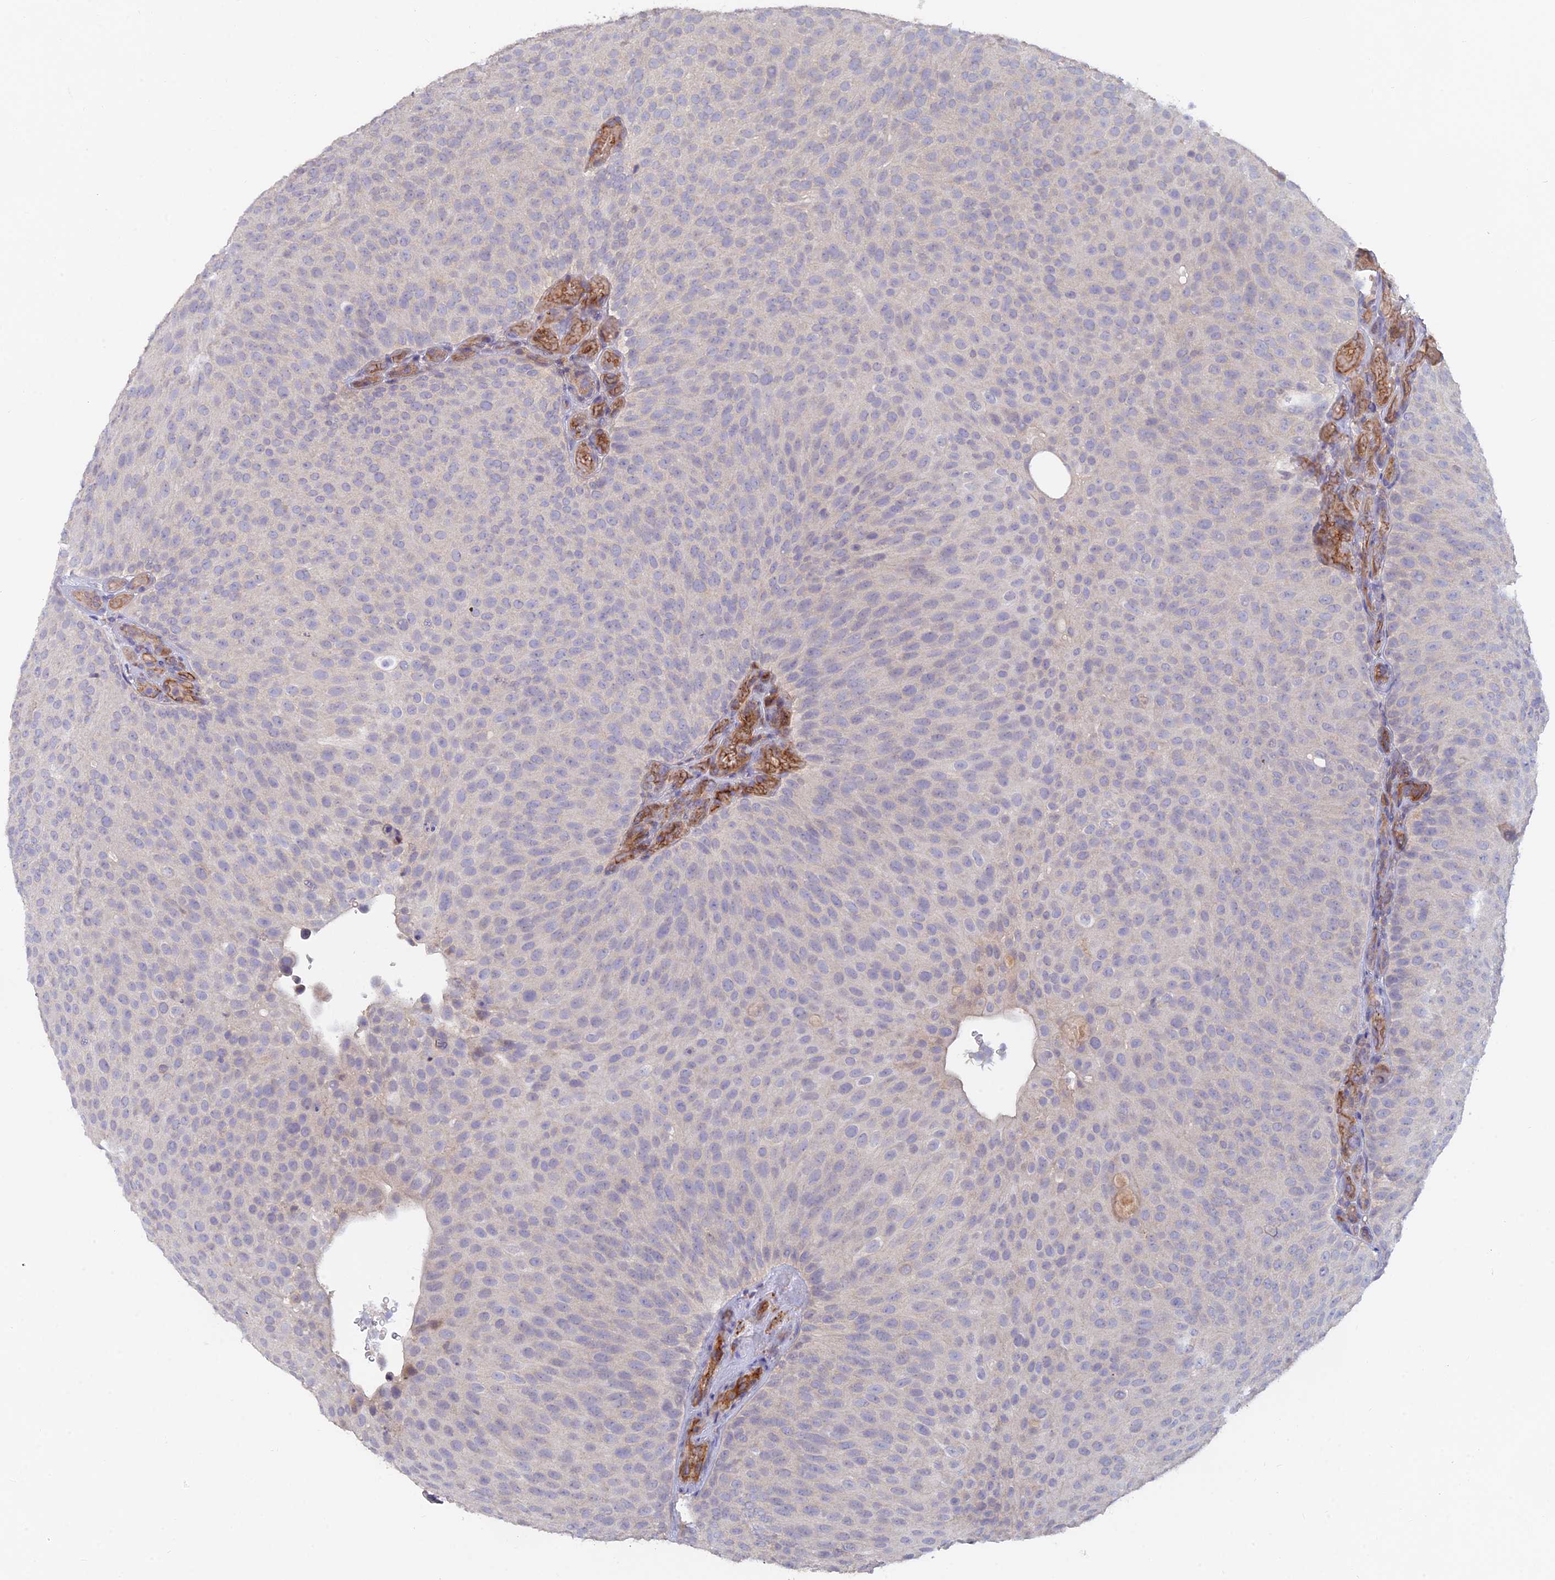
{"staining": {"intensity": "negative", "quantity": "none", "location": "none"}, "tissue": "urothelial cancer", "cell_type": "Tumor cells", "image_type": "cancer", "snomed": [{"axis": "morphology", "description": "Urothelial carcinoma, Low grade"}, {"axis": "topography", "description": "Urinary bladder"}], "caption": "Human urothelial carcinoma (low-grade) stained for a protein using IHC reveals no staining in tumor cells.", "gene": "ARRDC1", "patient": {"sex": "male", "age": 78}}